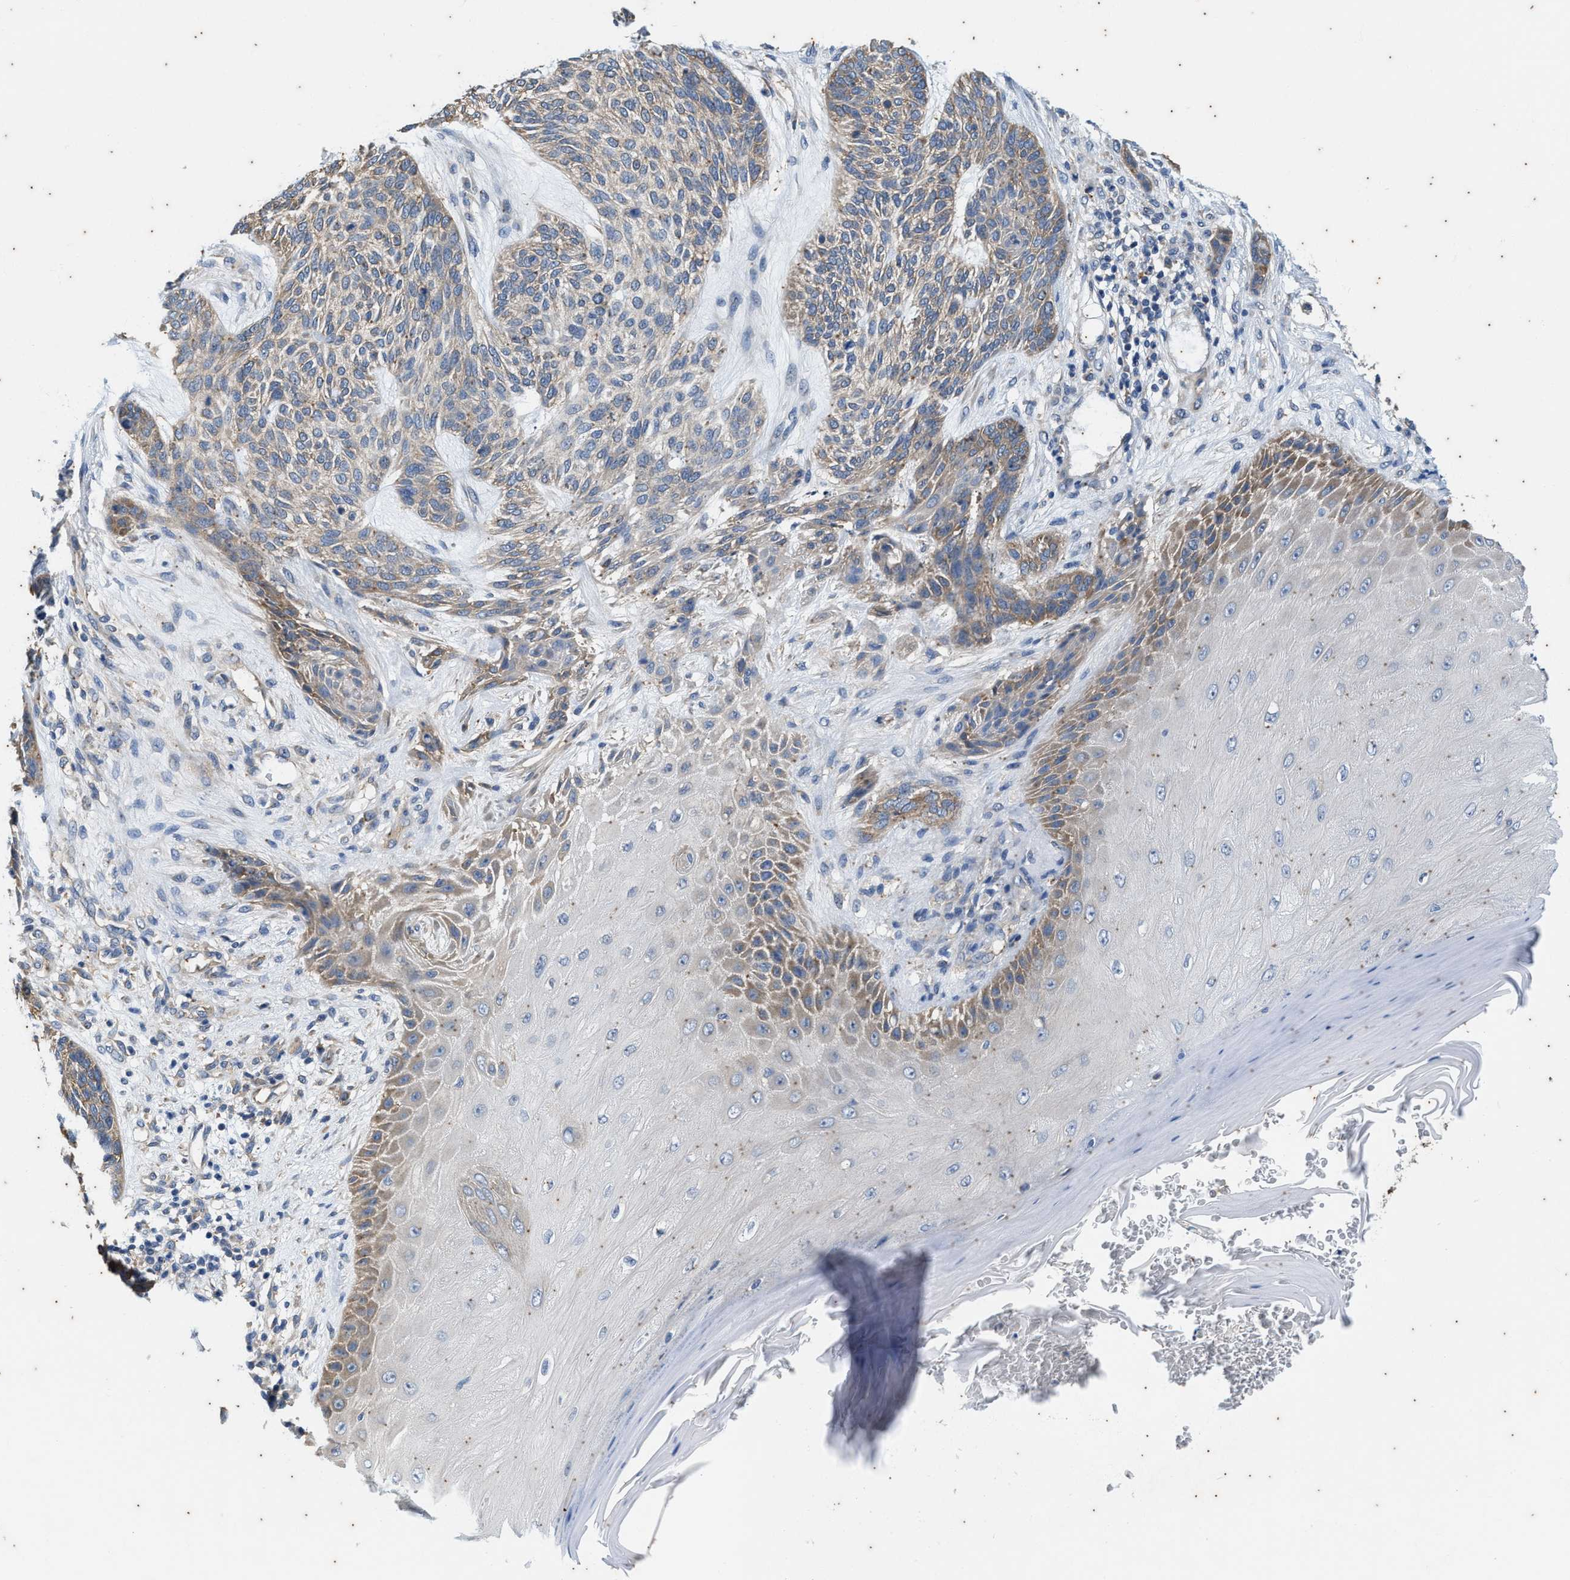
{"staining": {"intensity": "weak", "quantity": "25%-75%", "location": "cytoplasmic/membranous"}, "tissue": "skin cancer", "cell_type": "Tumor cells", "image_type": "cancer", "snomed": [{"axis": "morphology", "description": "Basal cell carcinoma"}, {"axis": "topography", "description": "Skin"}], "caption": "Immunohistochemical staining of skin cancer (basal cell carcinoma) displays low levels of weak cytoplasmic/membranous expression in about 25%-75% of tumor cells.", "gene": "COX19", "patient": {"sex": "male", "age": 55}}